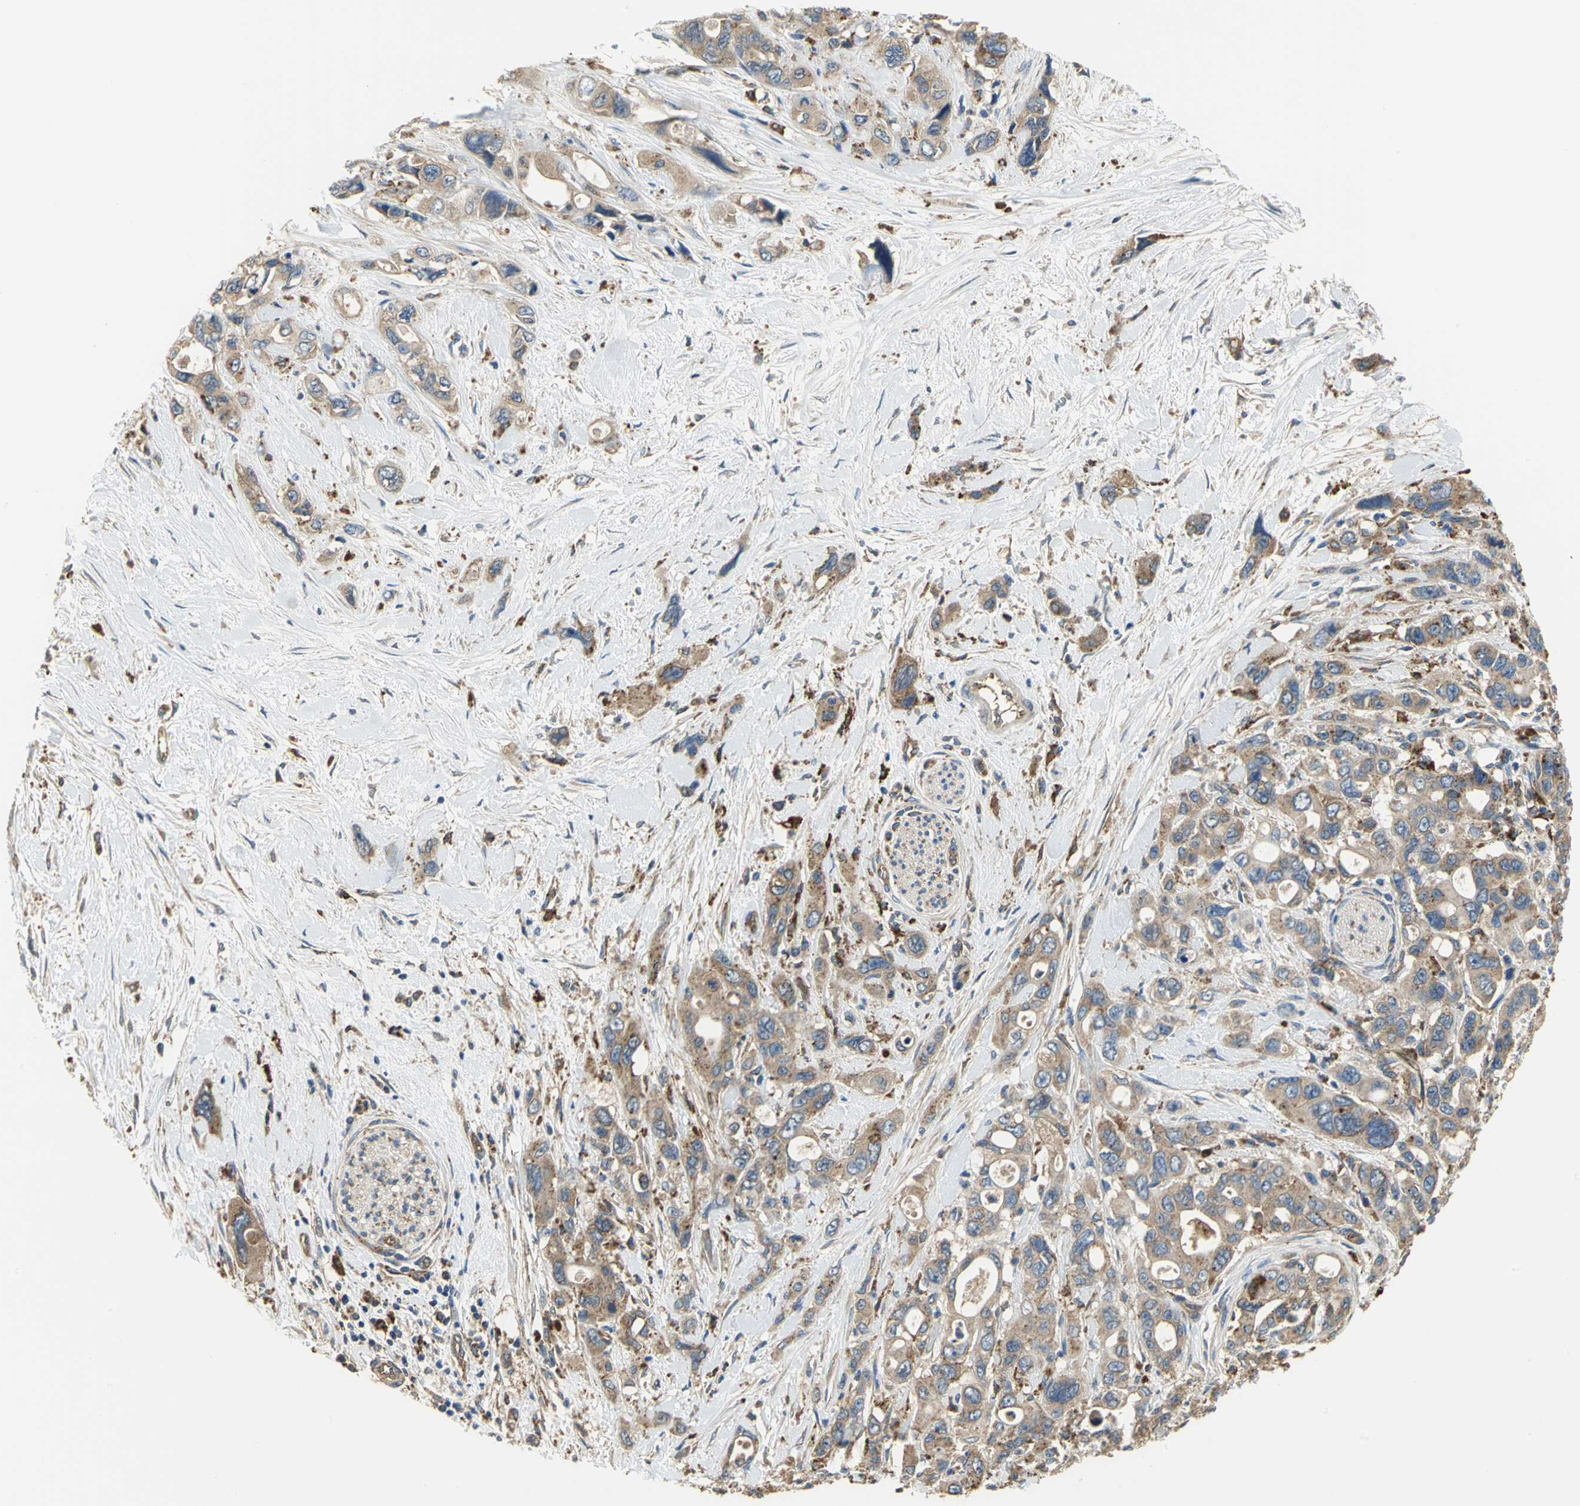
{"staining": {"intensity": "moderate", "quantity": ">75%", "location": "cytoplasmic/membranous"}, "tissue": "pancreatic cancer", "cell_type": "Tumor cells", "image_type": "cancer", "snomed": [{"axis": "morphology", "description": "Adenocarcinoma, NOS"}, {"axis": "topography", "description": "Pancreas"}], "caption": "Immunohistochemical staining of pancreatic adenocarcinoma demonstrates medium levels of moderate cytoplasmic/membranous protein expression in approximately >75% of tumor cells.", "gene": "DIAPH2", "patient": {"sex": "male", "age": 46}}